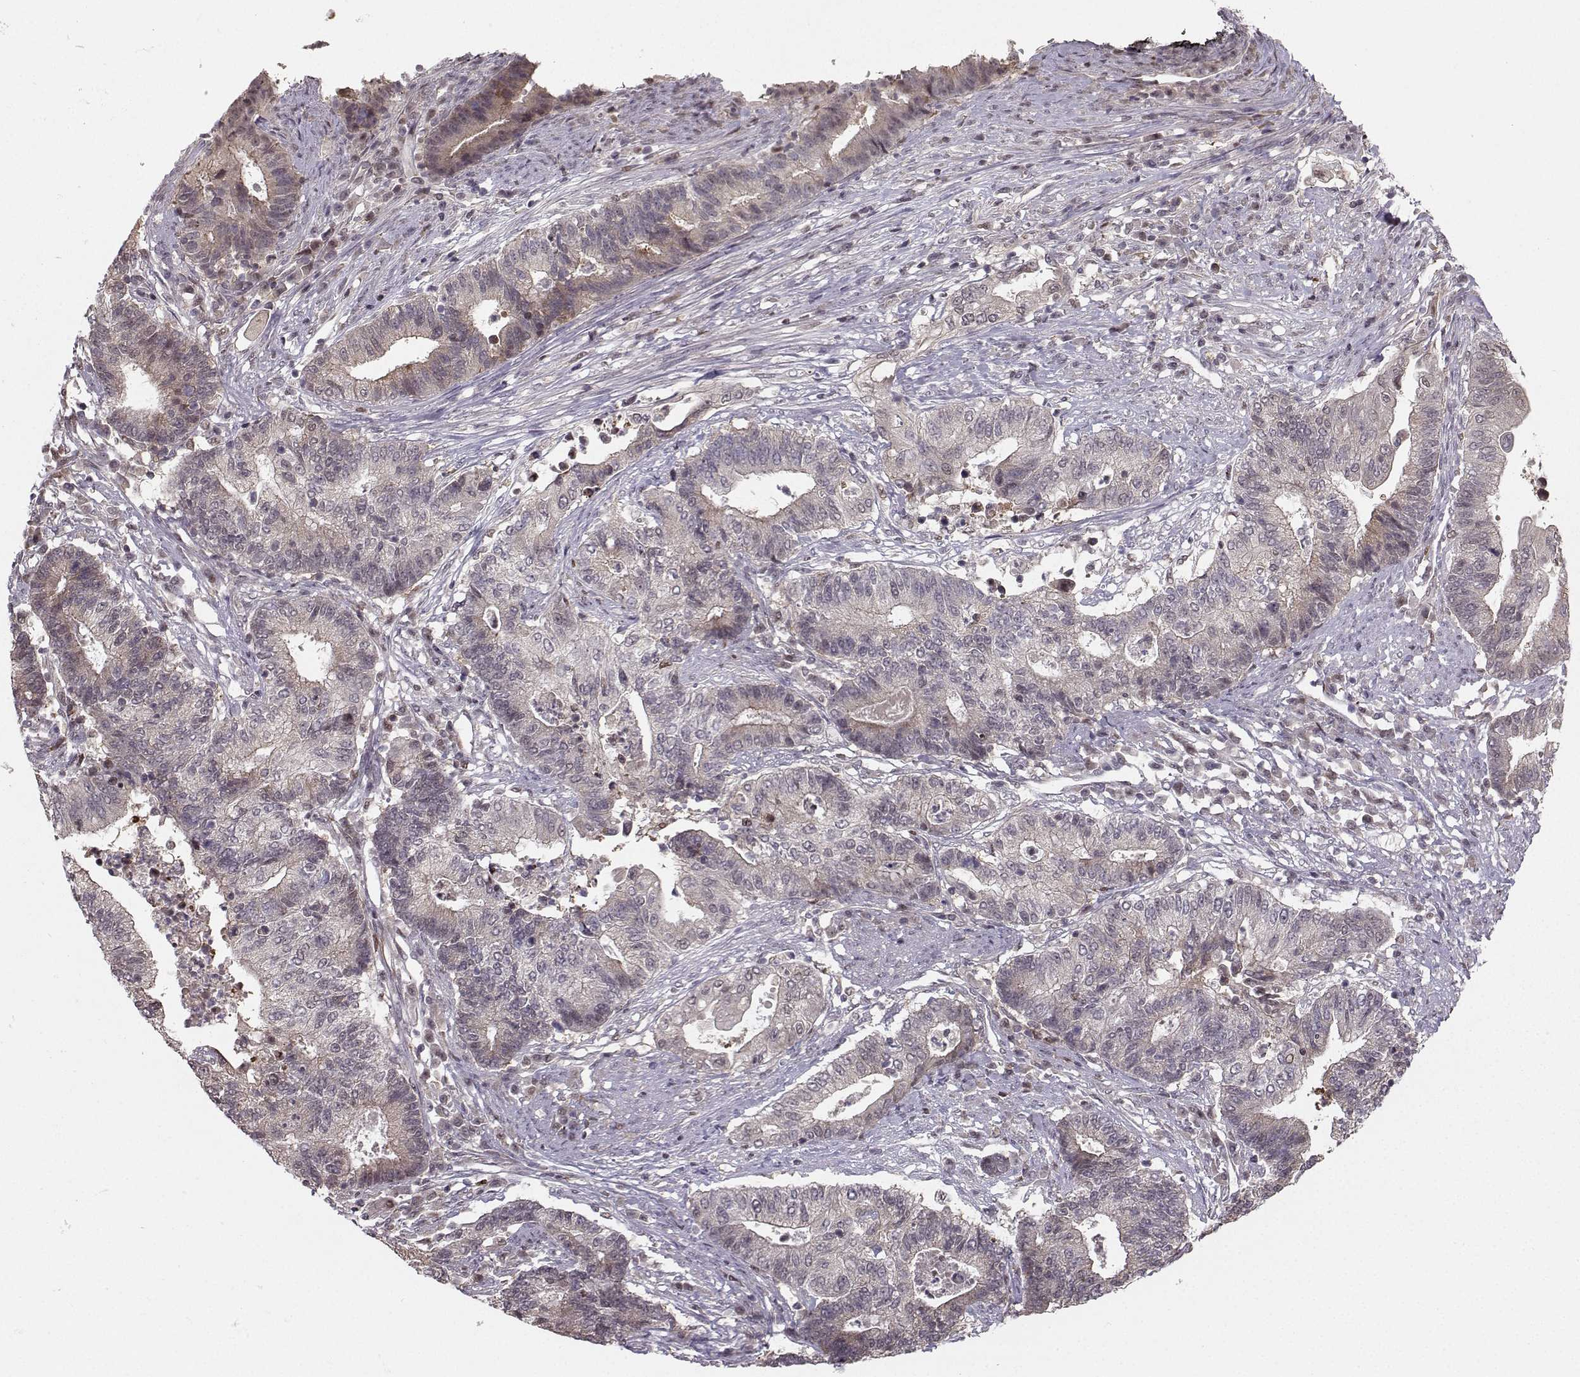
{"staining": {"intensity": "negative", "quantity": "none", "location": "none"}, "tissue": "endometrial cancer", "cell_type": "Tumor cells", "image_type": "cancer", "snomed": [{"axis": "morphology", "description": "Adenocarcinoma, NOS"}, {"axis": "topography", "description": "Uterus"}, {"axis": "topography", "description": "Endometrium"}], "caption": "Immunohistochemical staining of adenocarcinoma (endometrial) shows no significant positivity in tumor cells.", "gene": "PKP2", "patient": {"sex": "female", "age": 54}}